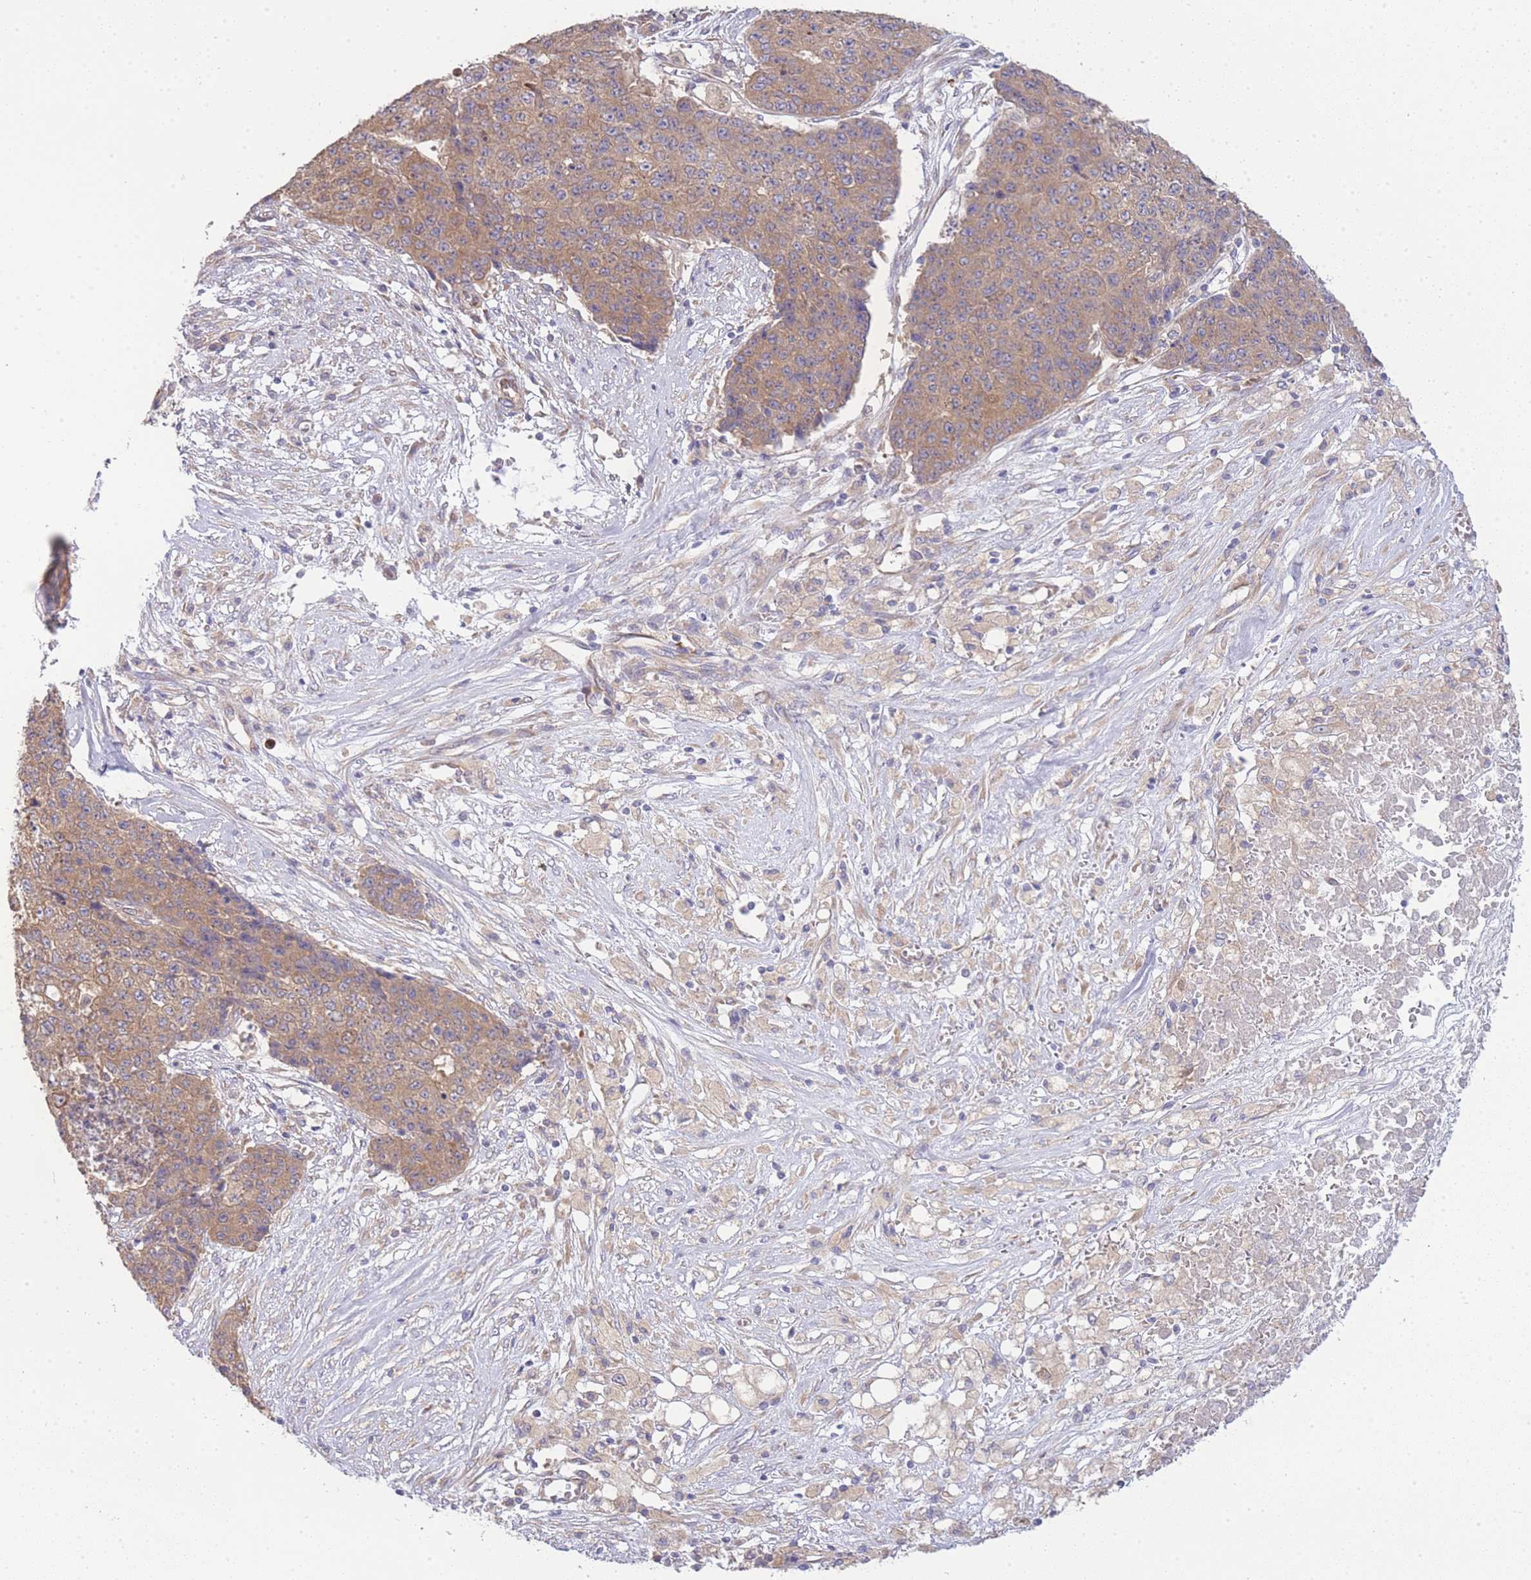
{"staining": {"intensity": "moderate", "quantity": ">75%", "location": "cytoplasmic/membranous"}, "tissue": "ovarian cancer", "cell_type": "Tumor cells", "image_type": "cancer", "snomed": [{"axis": "morphology", "description": "Carcinoma, endometroid"}, {"axis": "topography", "description": "Ovary"}], "caption": "Tumor cells exhibit moderate cytoplasmic/membranous staining in approximately >75% of cells in ovarian endometroid carcinoma.", "gene": "BEX1", "patient": {"sex": "female", "age": 42}}